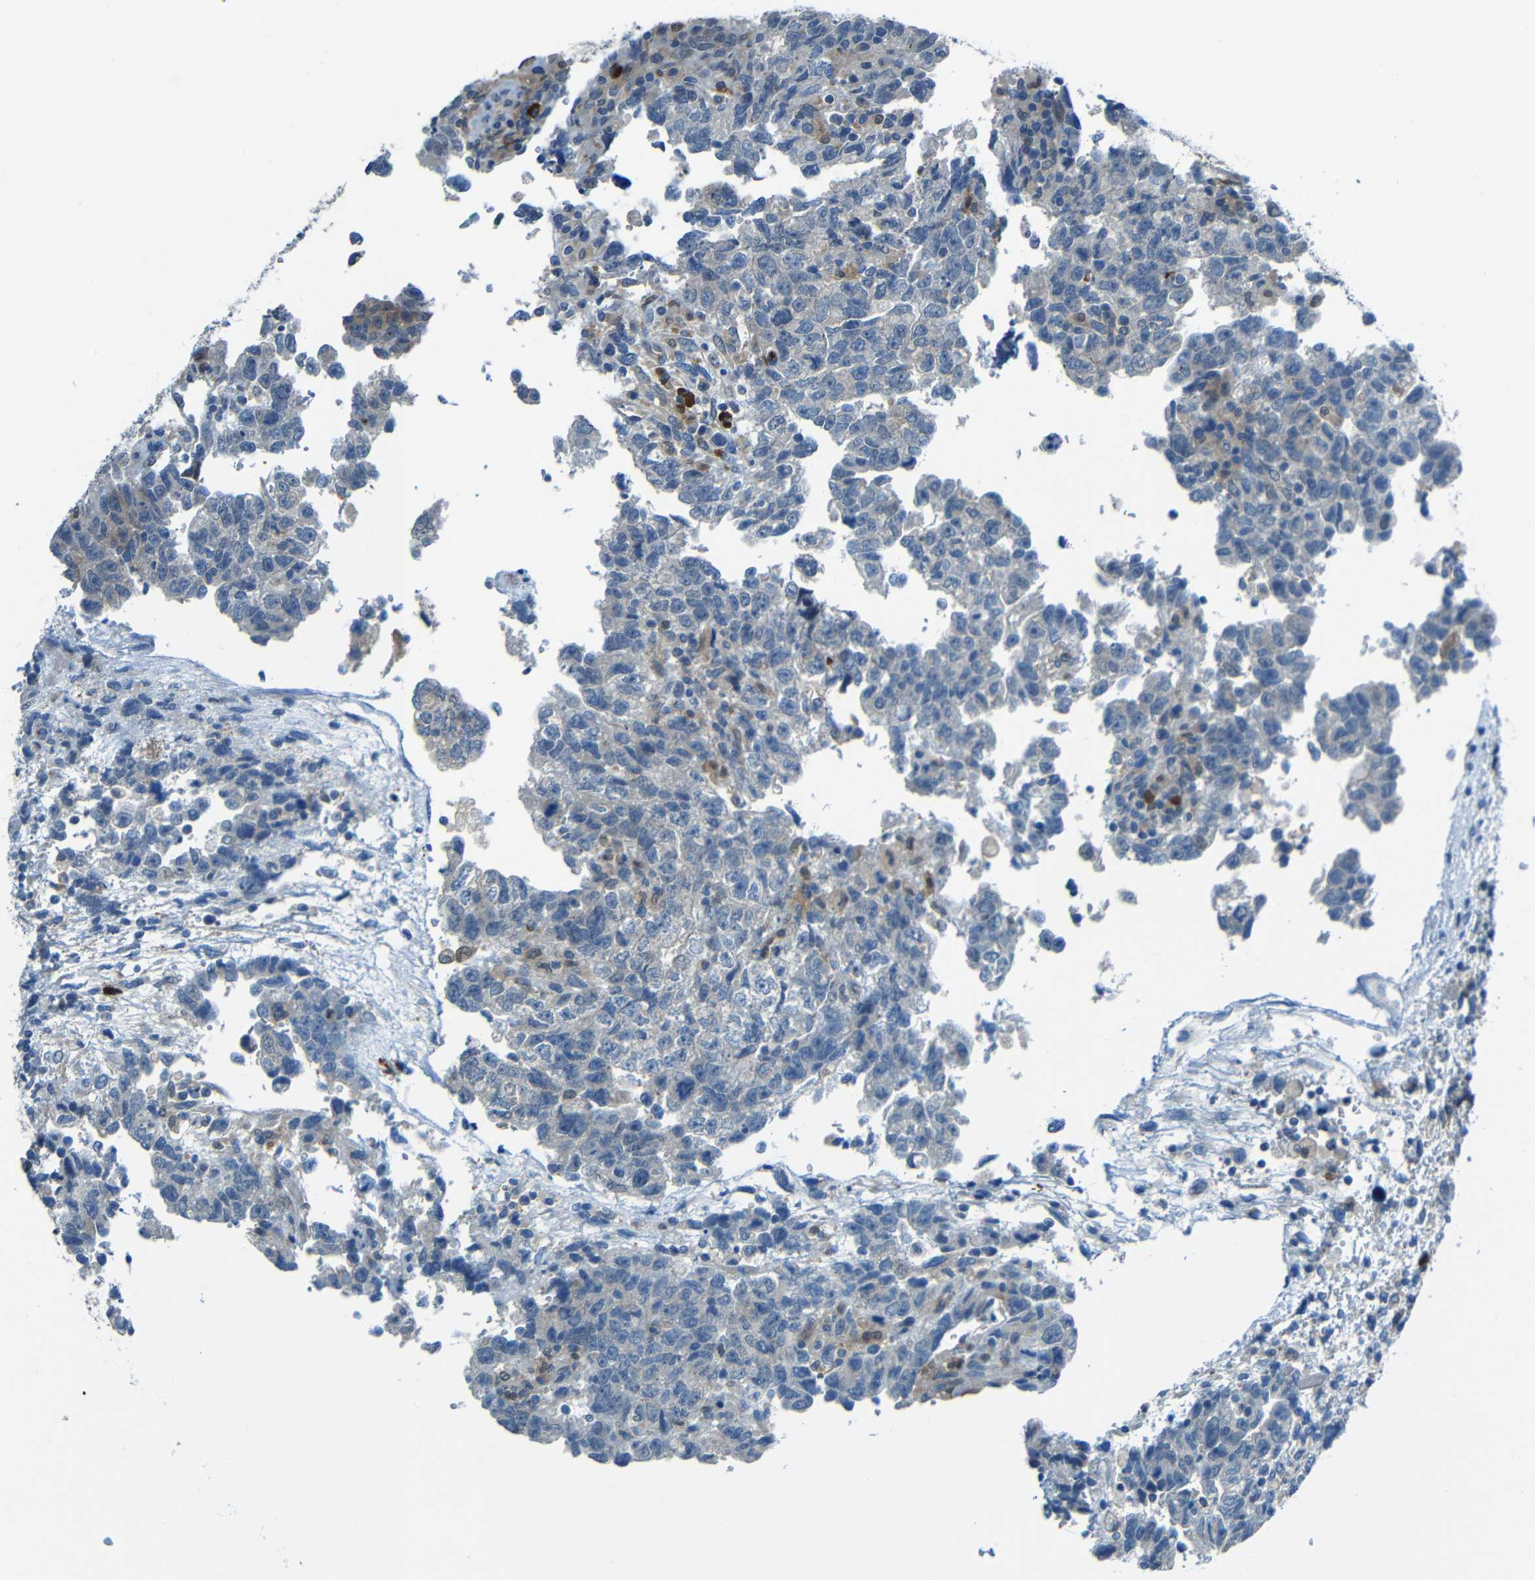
{"staining": {"intensity": "weak", "quantity": "<25%", "location": "cytoplasmic/membranous"}, "tissue": "testis cancer", "cell_type": "Tumor cells", "image_type": "cancer", "snomed": [{"axis": "morphology", "description": "Carcinoma, Embryonal, NOS"}, {"axis": "topography", "description": "Testis"}], "caption": "There is no significant positivity in tumor cells of testis cancer (embryonal carcinoma). (Stains: DAB (3,3'-diaminobenzidine) immunohistochemistry (IHC) with hematoxylin counter stain, Microscopy: brightfield microscopy at high magnification).", "gene": "CYP26B1", "patient": {"sex": "male", "age": 36}}